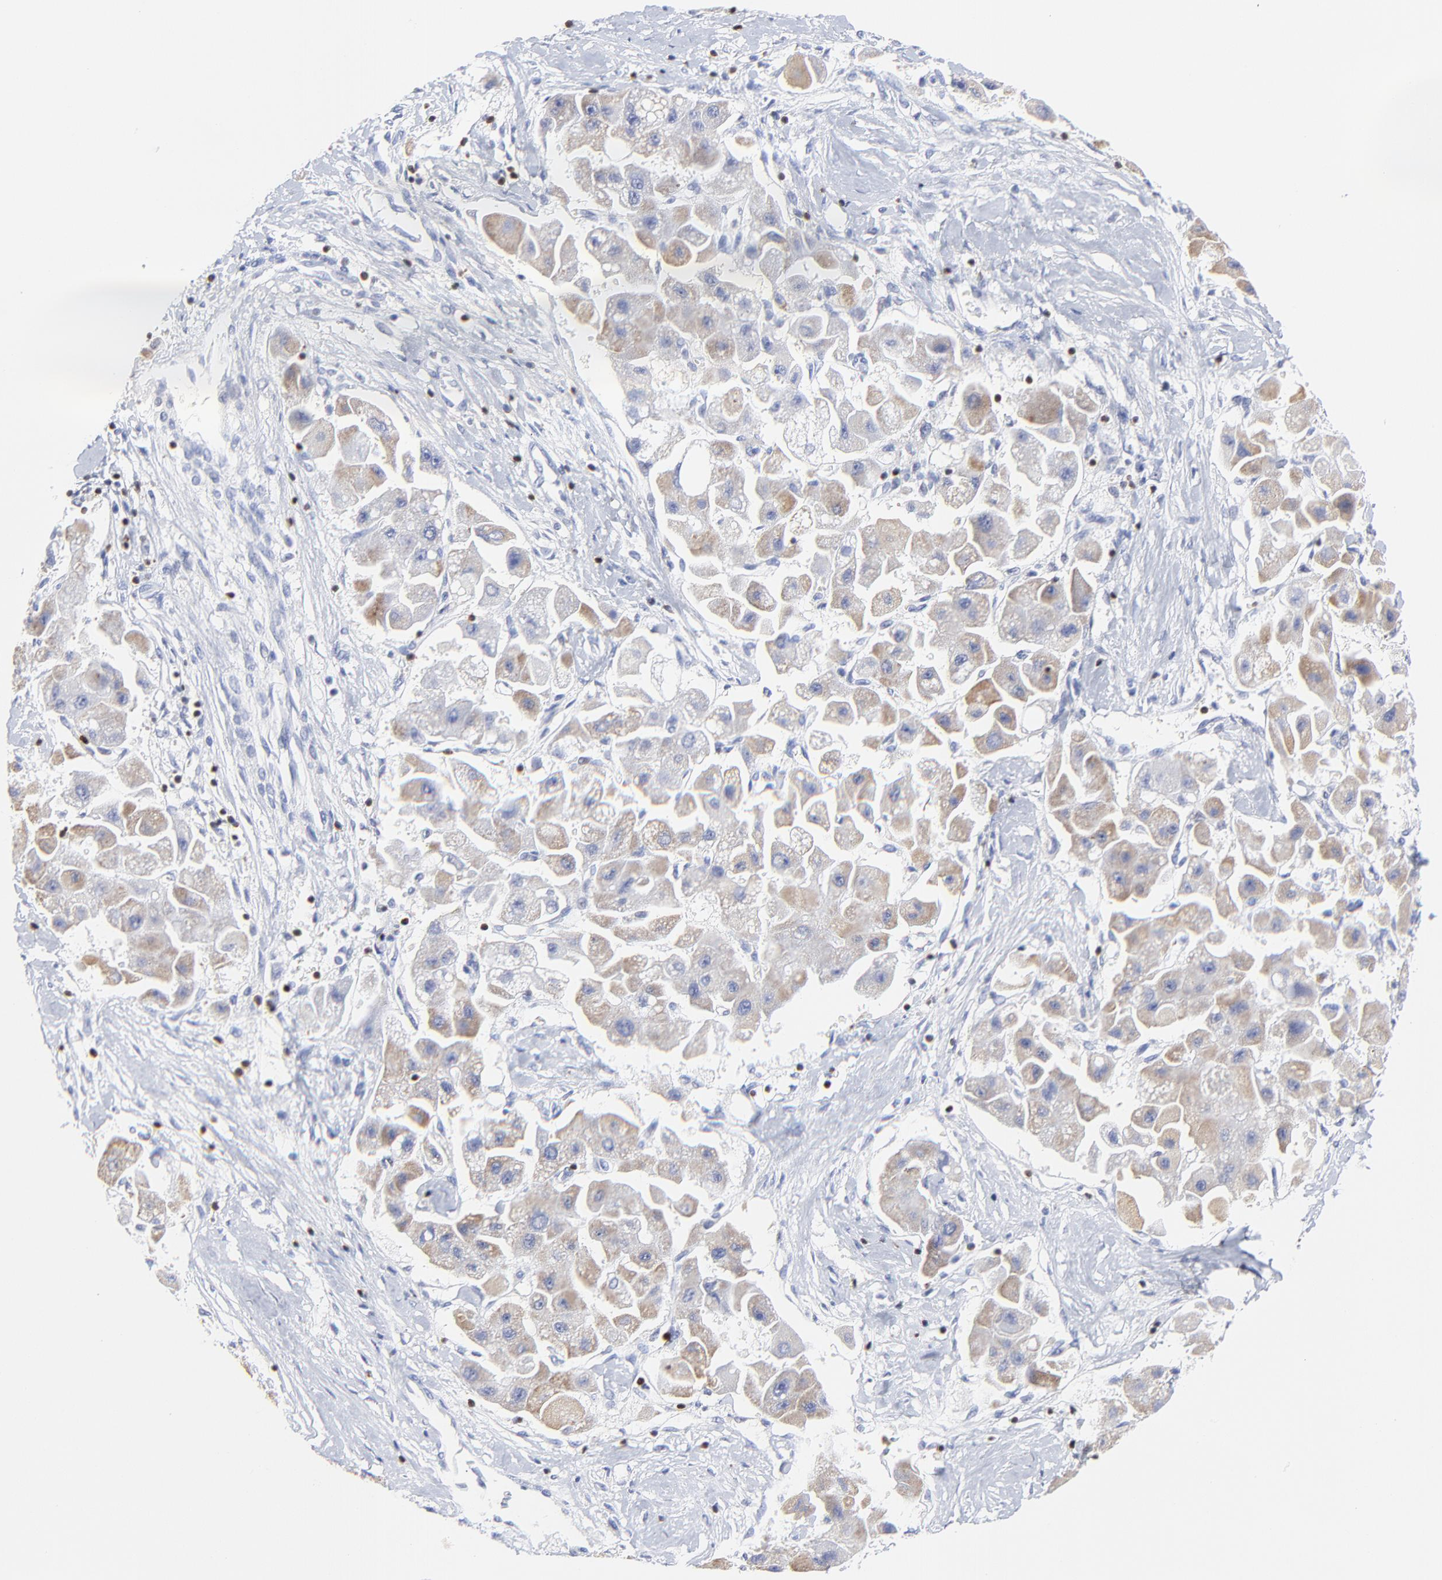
{"staining": {"intensity": "weak", "quantity": "25%-75%", "location": "cytoplasmic/membranous"}, "tissue": "liver cancer", "cell_type": "Tumor cells", "image_type": "cancer", "snomed": [{"axis": "morphology", "description": "Carcinoma, Hepatocellular, NOS"}, {"axis": "topography", "description": "Liver"}], "caption": "Human liver hepatocellular carcinoma stained with a protein marker shows weak staining in tumor cells.", "gene": "ZAP70", "patient": {"sex": "male", "age": 24}}